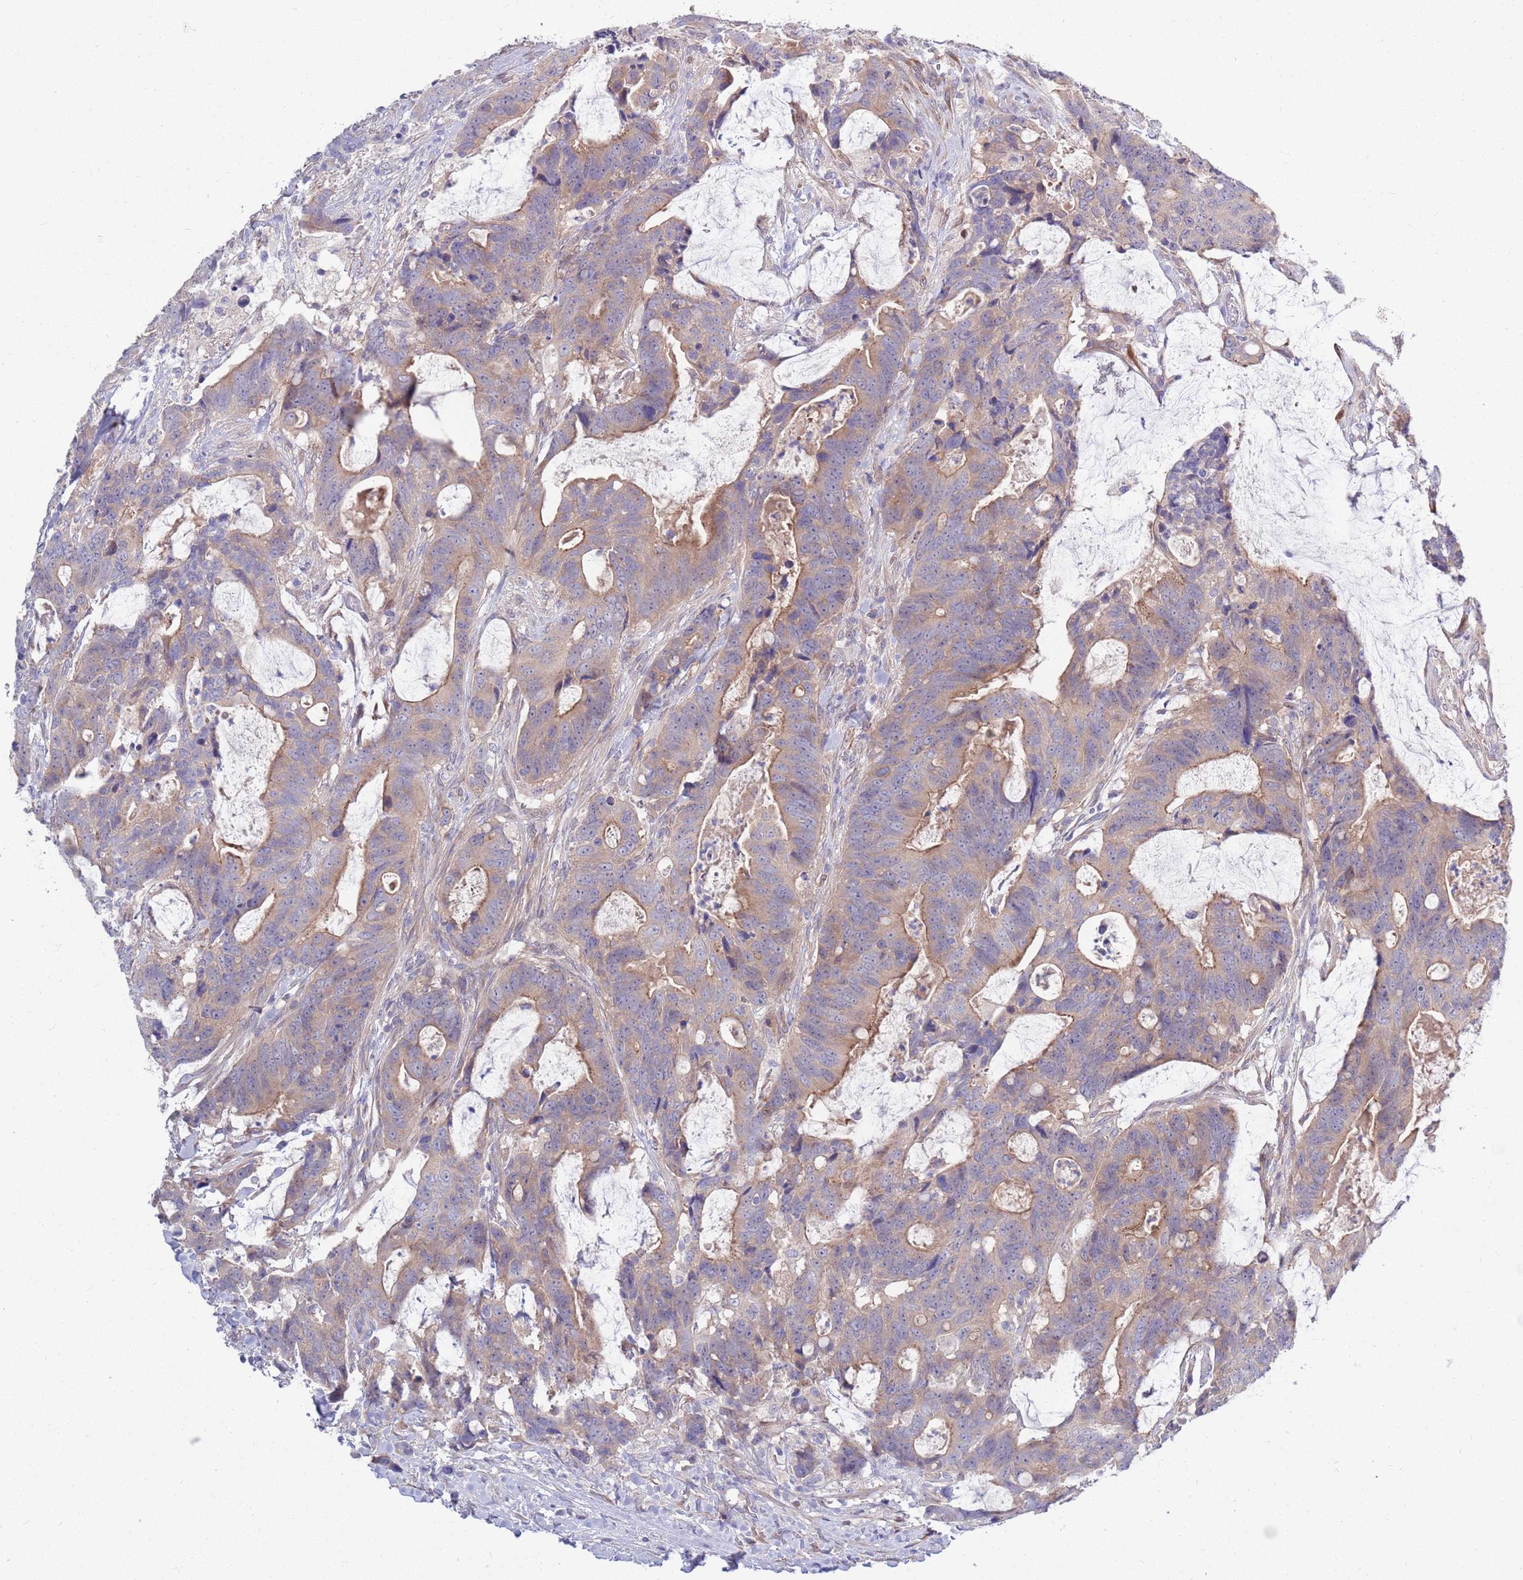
{"staining": {"intensity": "moderate", "quantity": "25%-75%", "location": "cytoplasmic/membranous"}, "tissue": "colorectal cancer", "cell_type": "Tumor cells", "image_type": "cancer", "snomed": [{"axis": "morphology", "description": "Adenocarcinoma, NOS"}, {"axis": "topography", "description": "Colon"}], "caption": "IHC photomicrograph of neoplastic tissue: human colorectal adenocarcinoma stained using immunohistochemistry (IHC) reveals medium levels of moderate protein expression localized specifically in the cytoplasmic/membranous of tumor cells, appearing as a cytoplasmic/membranous brown color.", "gene": "KLHL29", "patient": {"sex": "female", "age": 82}}